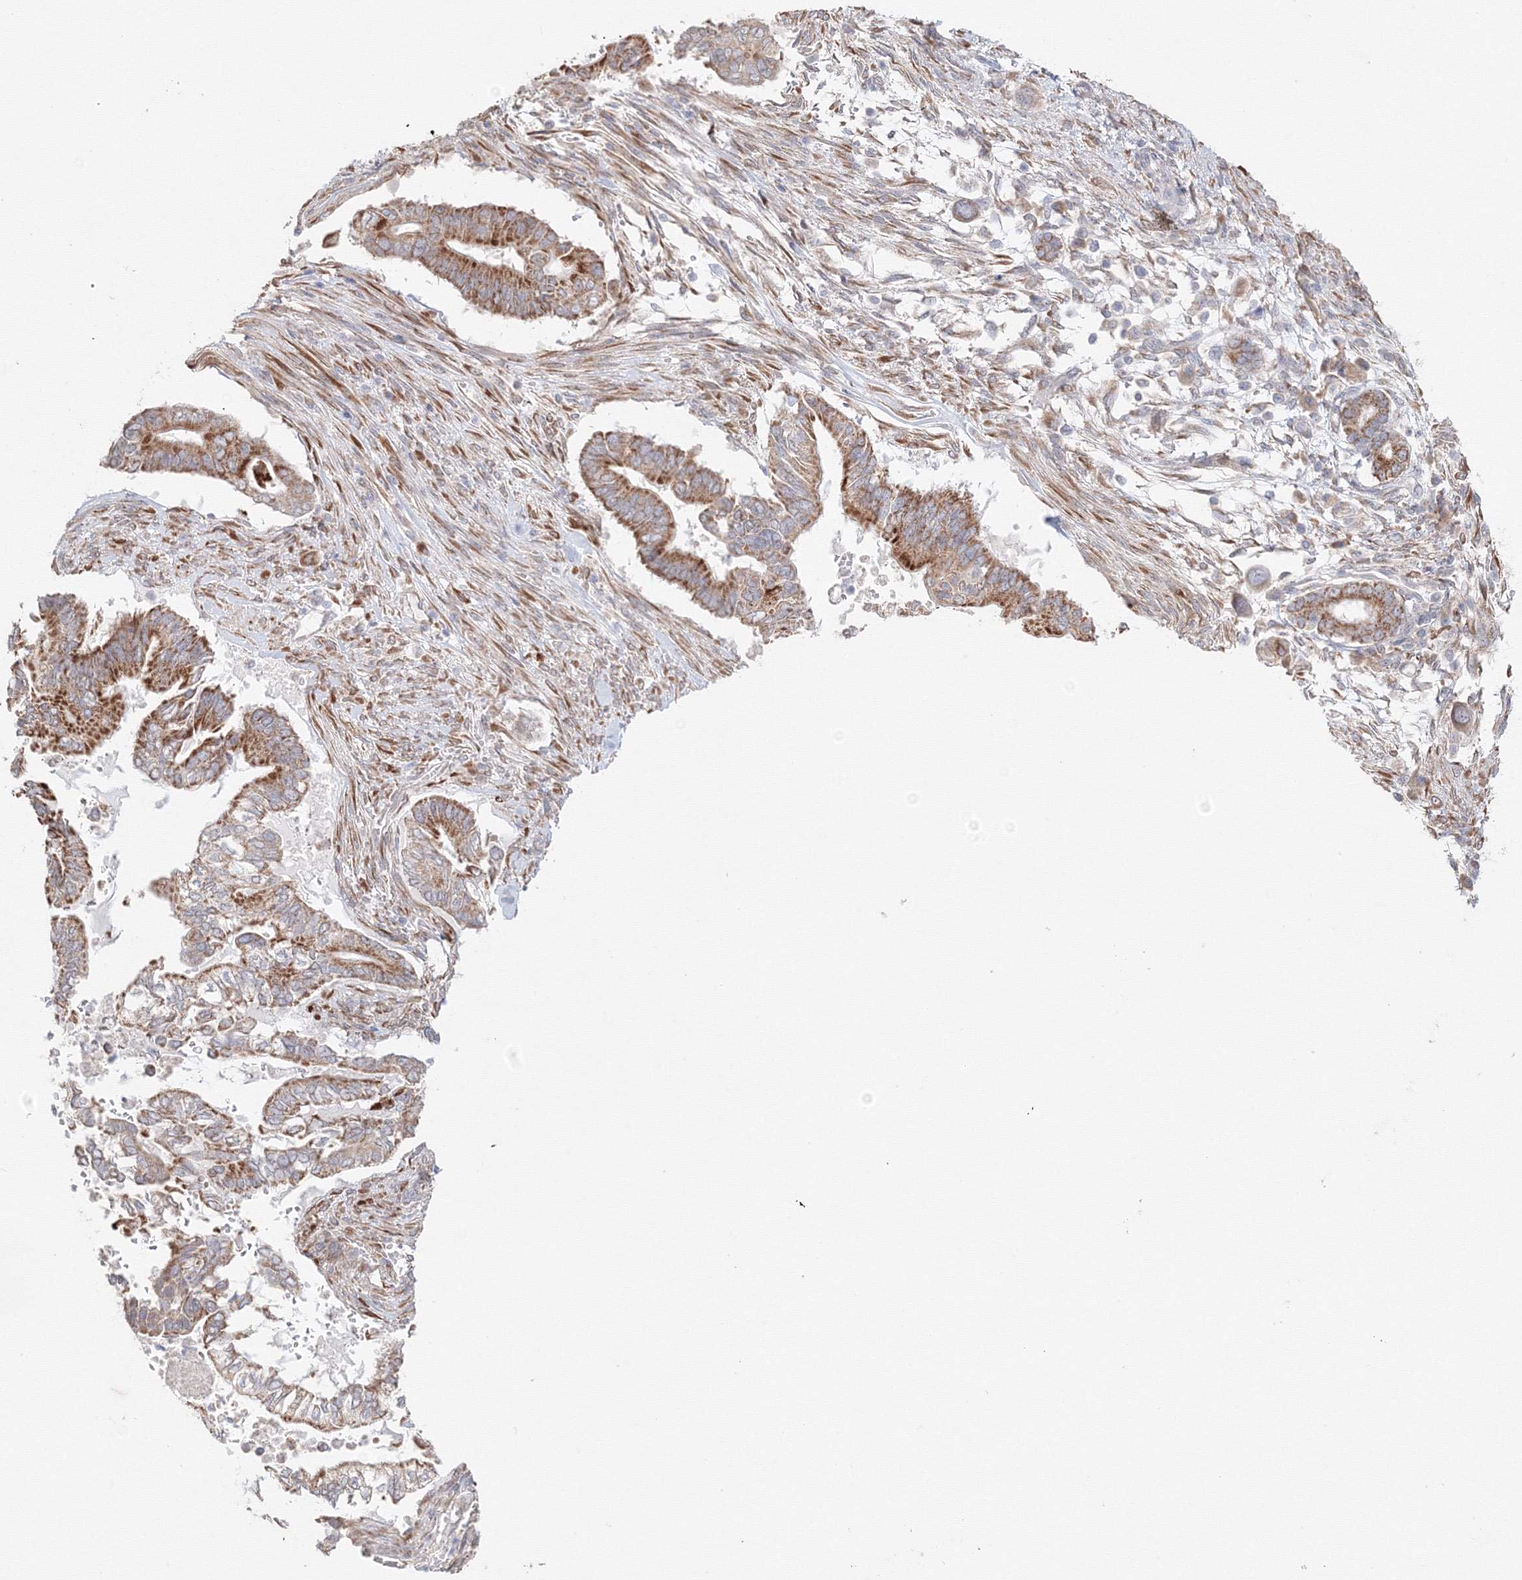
{"staining": {"intensity": "moderate", "quantity": ">75%", "location": "cytoplasmic/membranous"}, "tissue": "pancreatic cancer", "cell_type": "Tumor cells", "image_type": "cancer", "snomed": [{"axis": "morphology", "description": "Adenocarcinoma, NOS"}, {"axis": "topography", "description": "Pancreas"}], "caption": "This is an image of IHC staining of pancreatic cancer (adenocarcinoma), which shows moderate expression in the cytoplasmic/membranous of tumor cells.", "gene": "DHRS12", "patient": {"sex": "male", "age": 68}}